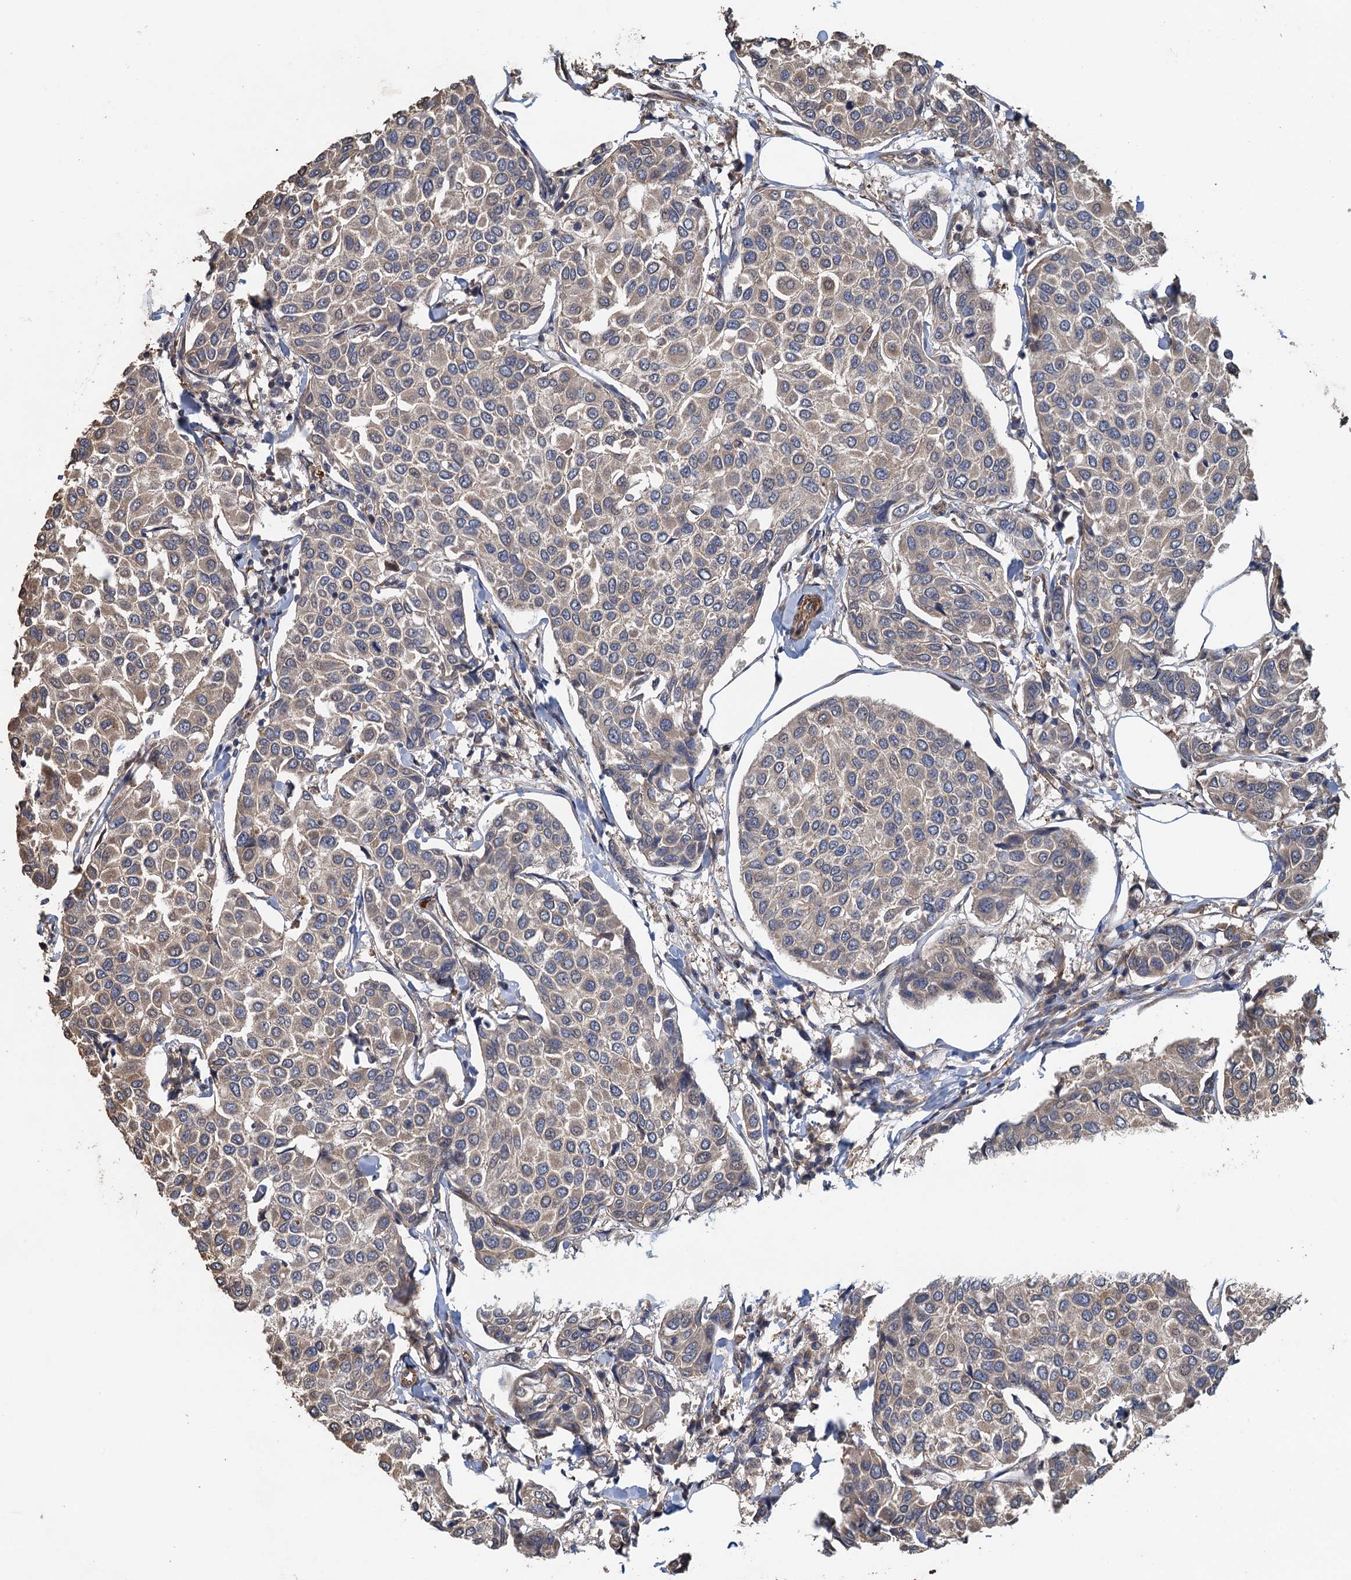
{"staining": {"intensity": "weak", "quantity": "25%-75%", "location": "cytoplasmic/membranous"}, "tissue": "breast cancer", "cell_type": "Tumor cells", "image_type": "cancer", "snomed": [{"axis": "morphology", "description": "Duct carcinoma"}, {"axis": "topography", "description": "Breast"}], "caption": "A micrograph showing weak cytoplasmic/membranous positivity in approximately 25%-75% of tumor cells in breast cancer (invasive ductal carcinoma), as visualized by brown immunohistochemical staining.", "gene": "MEAK7", "patient": {"sex": "female", "age": 55}}